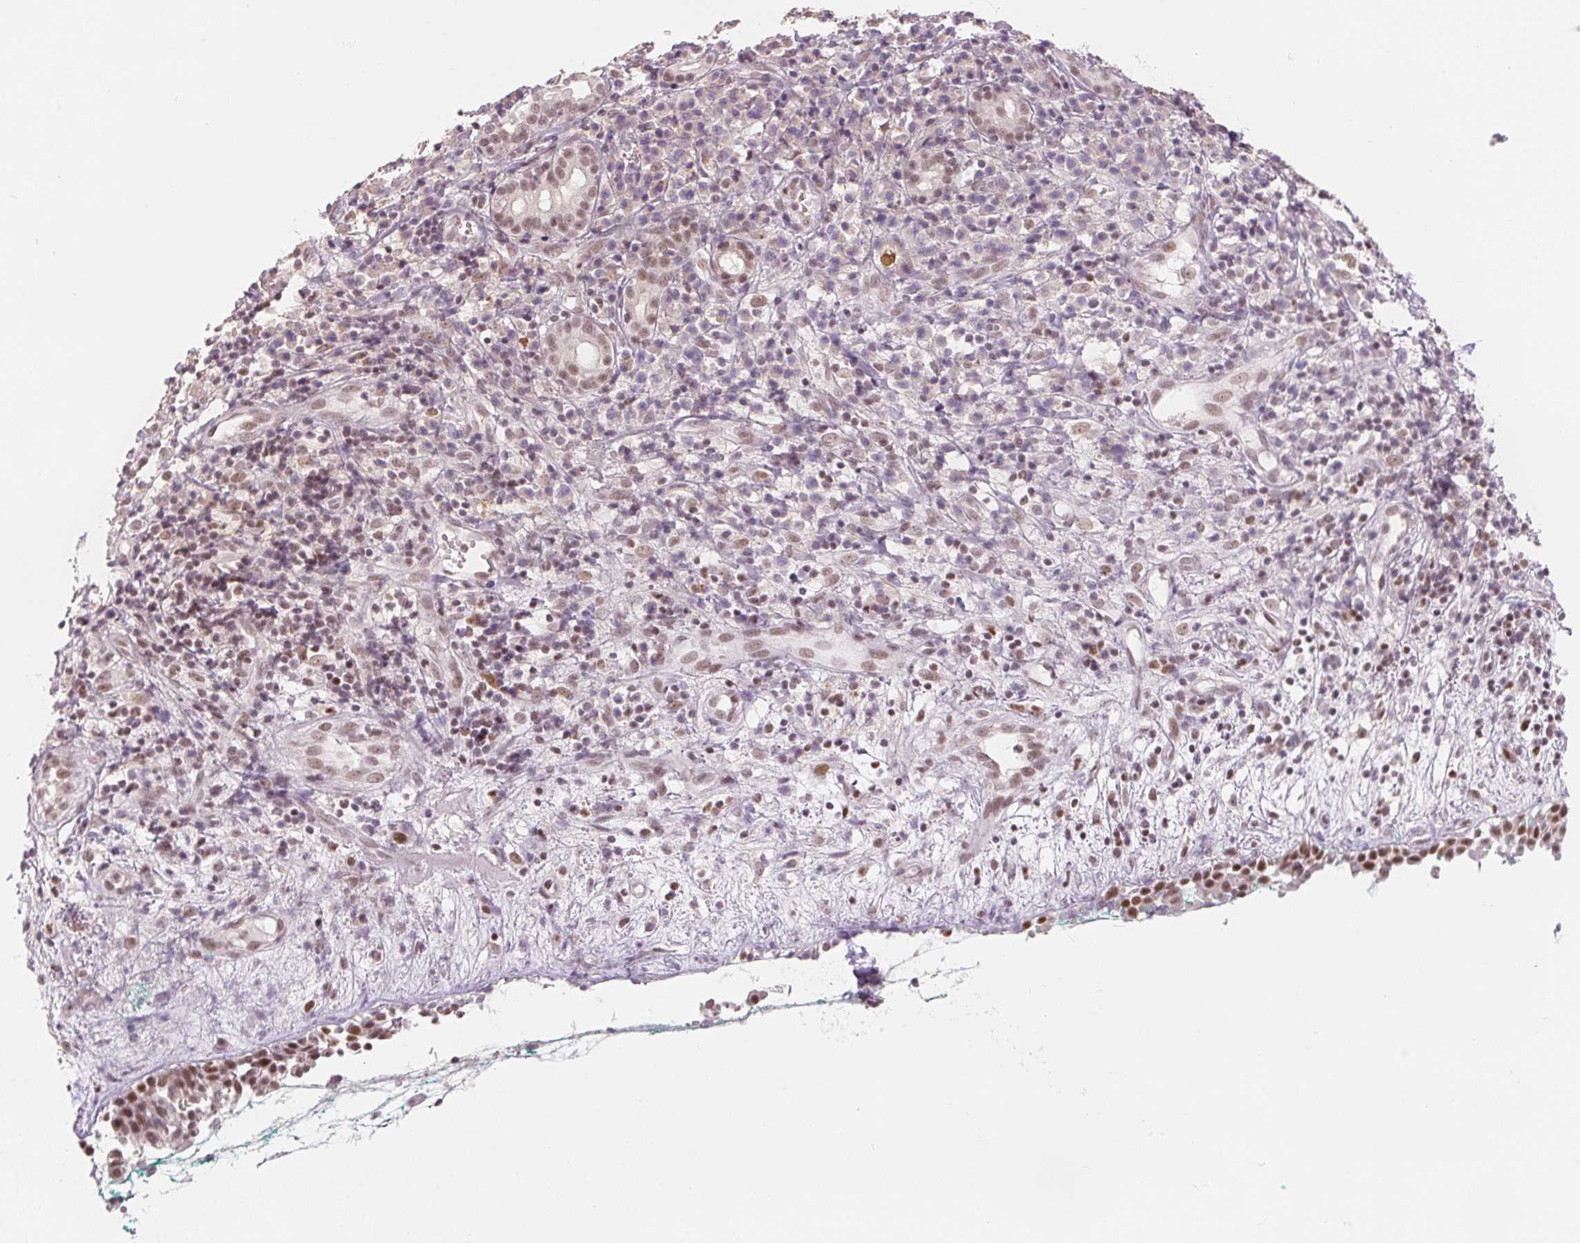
{"staining": {"intensity": "moderate", "quantity": ">75%", "location": "nuclear"}, "tissue": "nasopharynx", "cell_type": "Respiratory epithelial cells", "image_type": "normal", "snomed": [{"axis": "morphology", "description": "Normal tissue, NOS"}, {"axis": "morphology", "description": "Basal cell carcinoma"}, {"axis": "topography", "description": "Cartilage tissue"}, {"axis": "topography", "description": "Nasopharynx"}, {"axis": "topography", "description": "Oral tissue"}], "caption": "Moderate nuclear staining is identified in about >75% of respiratory epithelial cells in unremarkable nasopharynx.", "gene": "DEK", "patient": {"sex": "female", "age": 77}}